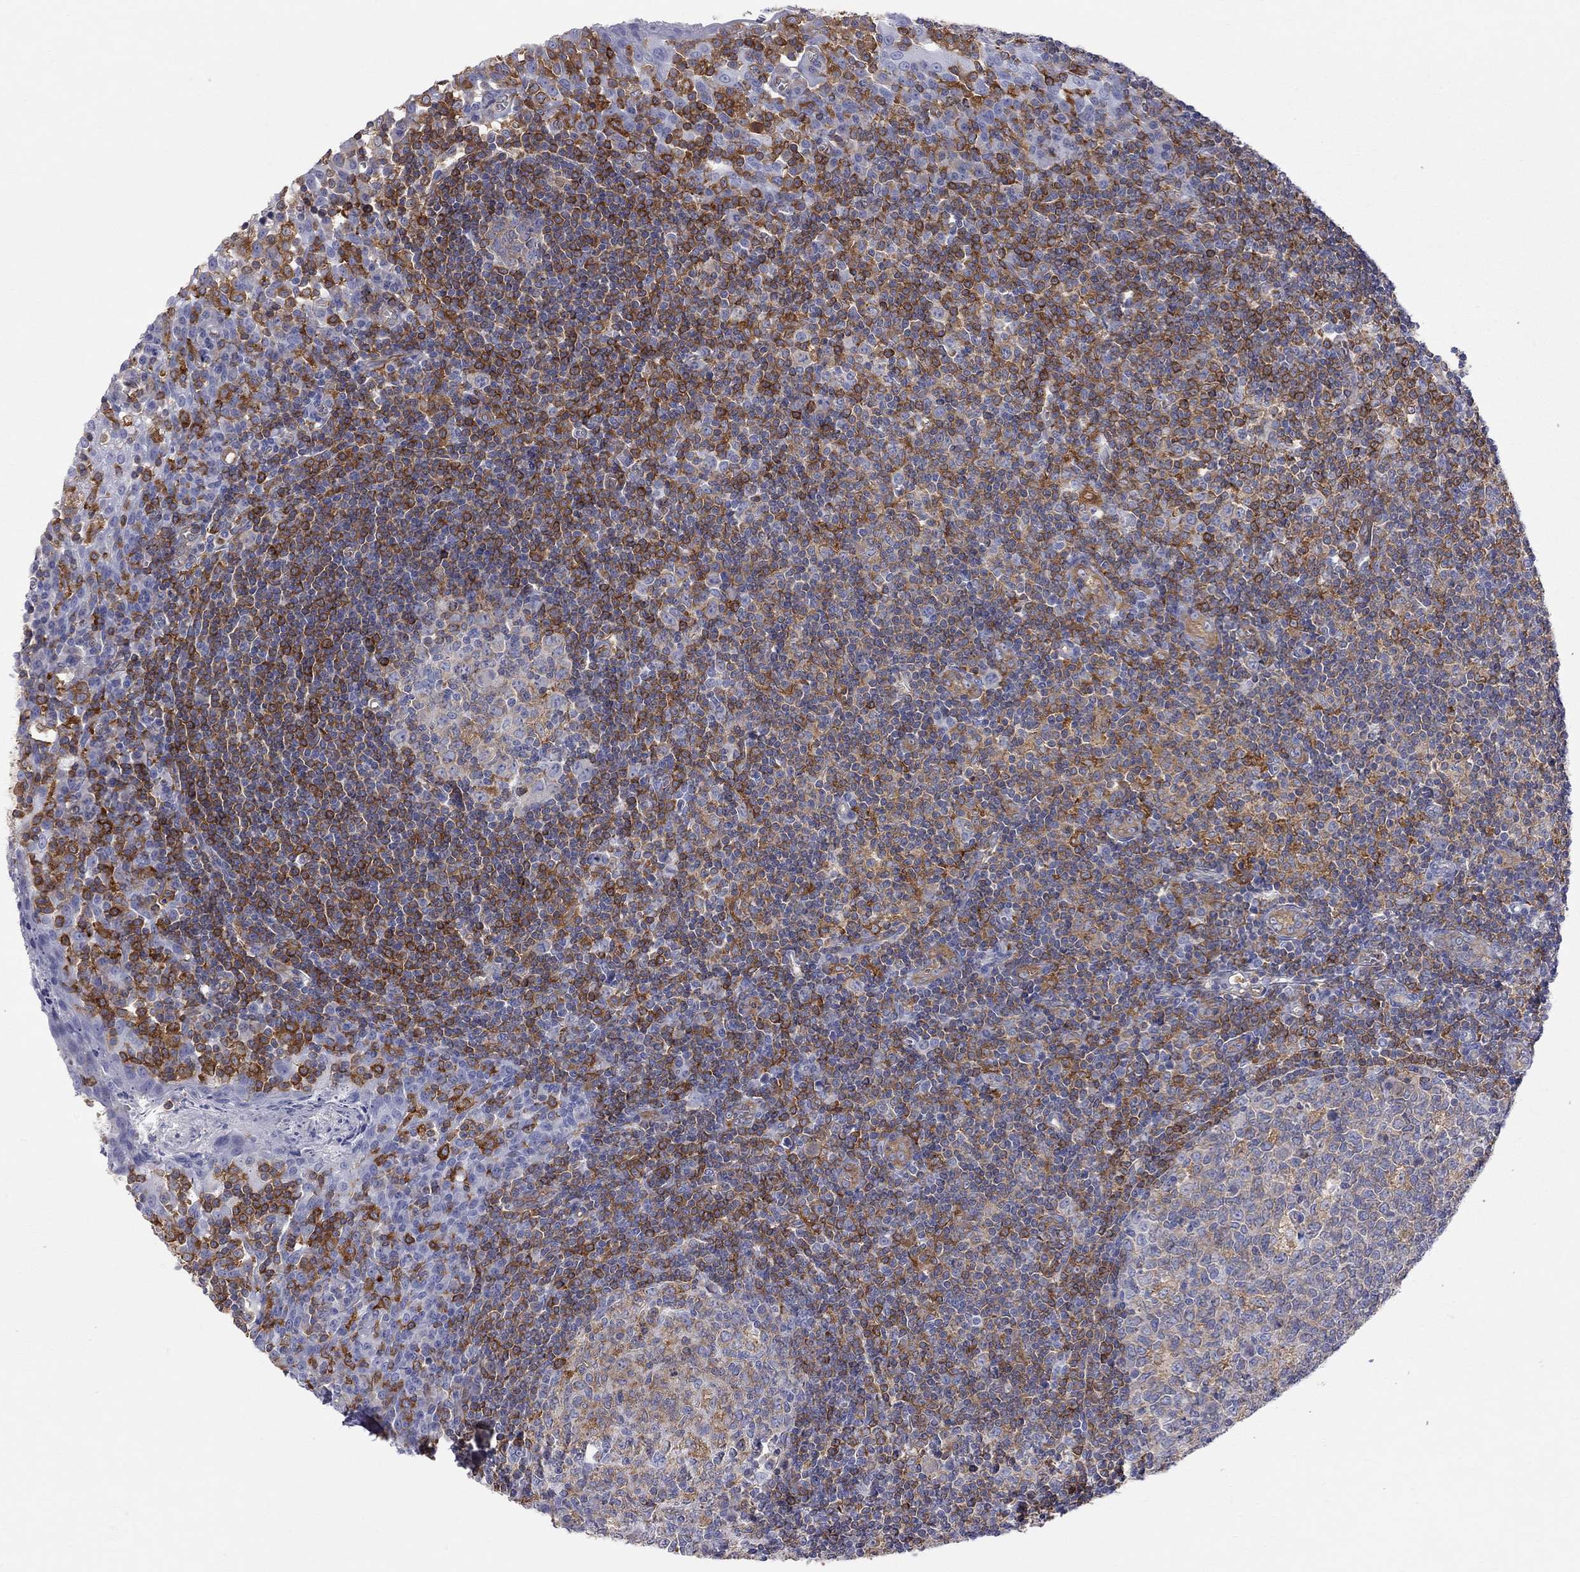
{"staining": {"intensity": "moderate", "quantity": "25%-75%", "location": "cytoplasmic/membranous"}, "tissue": "tonsil", "cell_type": "Germinal center cells", "image_type": "normal", "snomed": [{"axis": "morphology", "description": "Normal tissue, NOS"}, {"axis": "topography", "description": "Tonsil"}], "caption": "Germinal center cells demonstrate medium levels of moderate cytoplasmic/membranous positivity in about 25%-75% of cells in unremarkable tonsil.", "gene": "ABI3", "patient": {"sex": "female", "age": 13}}